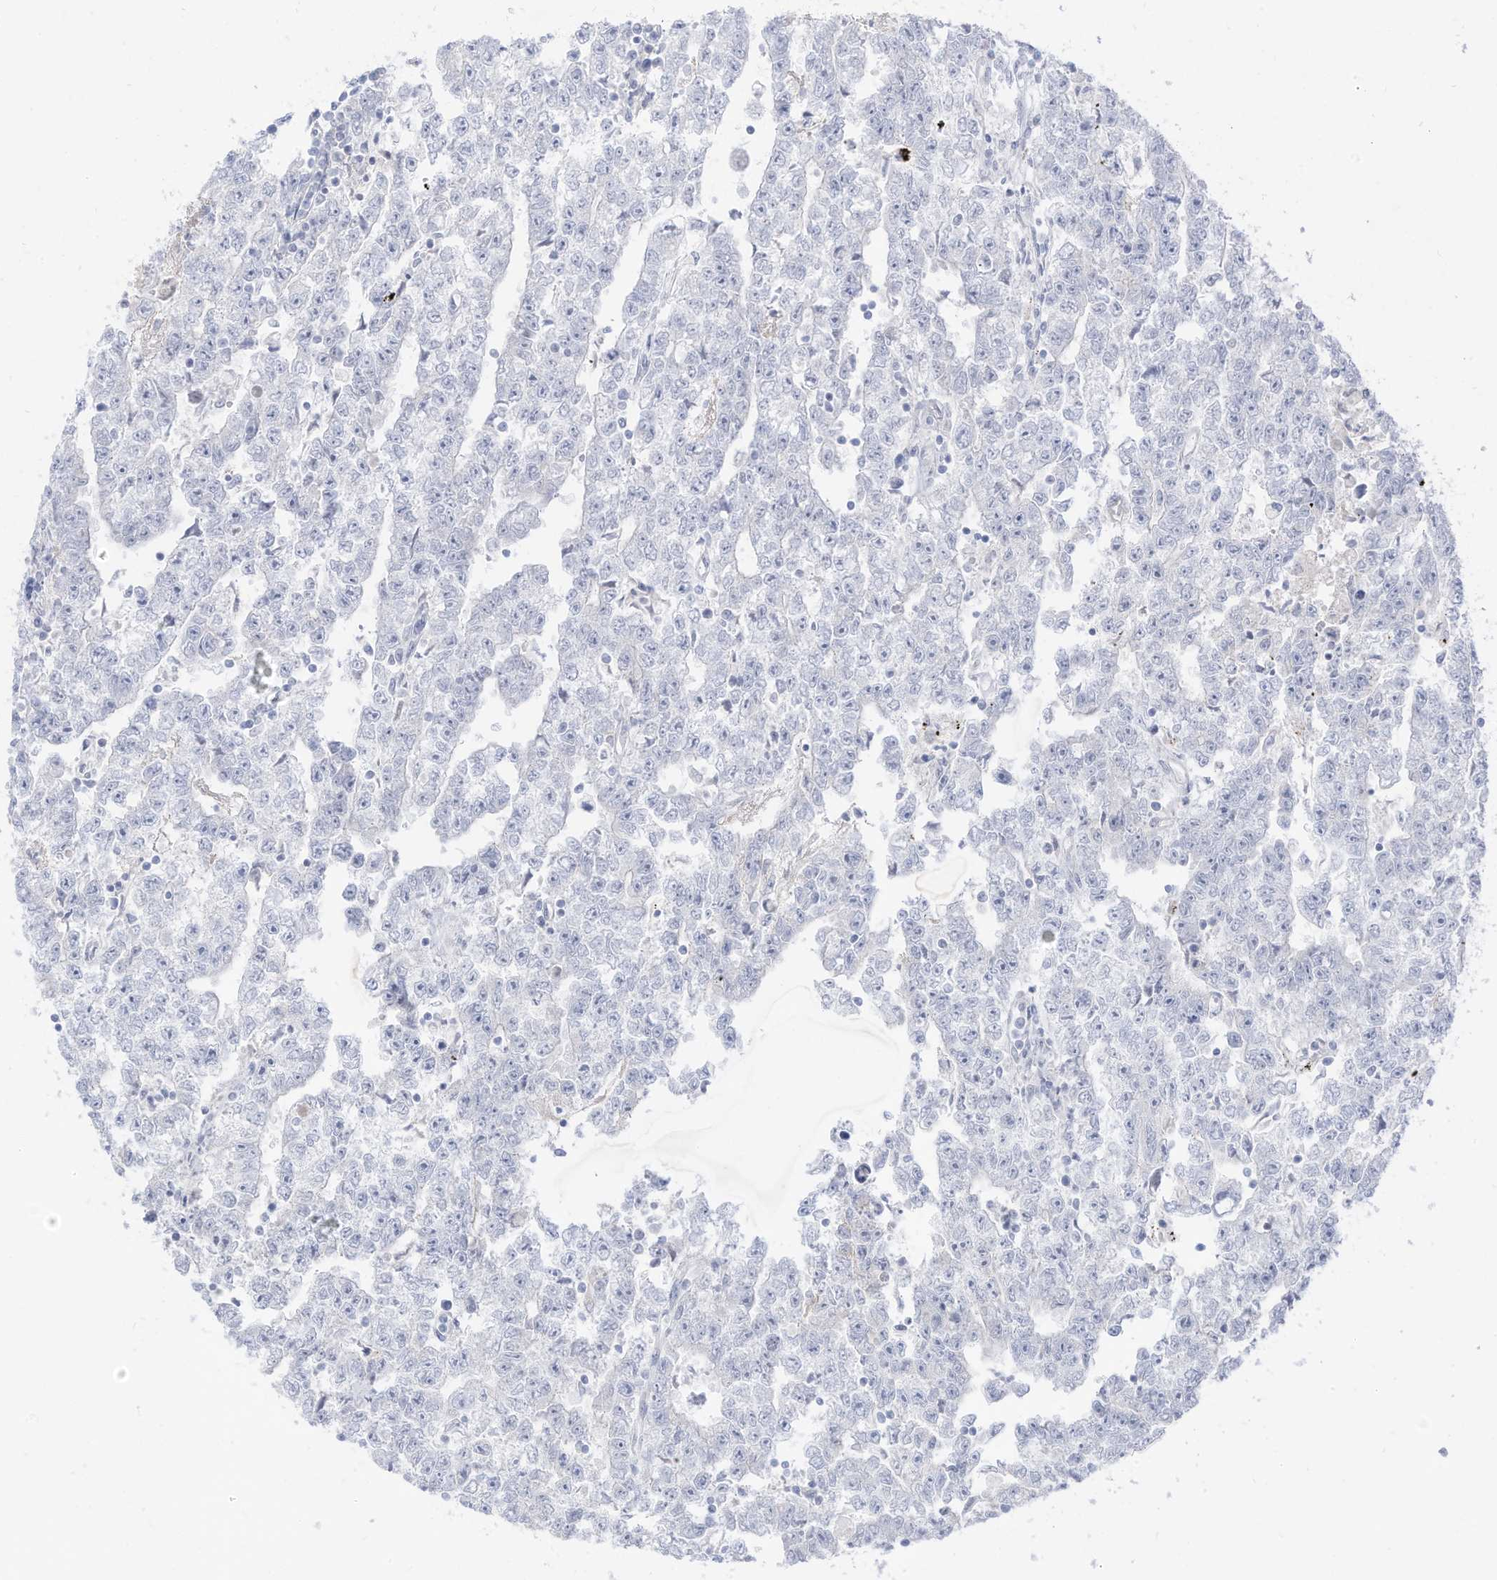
{"staining": {"intensity": "negative", "quantity": "none", "location": "none"}, "tissue": "testis cancer", "cell_type": "Tumor cells", "image_type": "cancer", "snomed": [{"axis": "morphology", "description": "Carcinoma, Embryonal, NOS"}, {"axis": "topography", "description": "Testis"}], "caption": "Human testis cancer (embryonal carcinoma) stained for a protein using immunohistochemistry shows no positivity in tumor cells.", "gene": "OGT", "patient": {"sex": "male", "age": 25}}